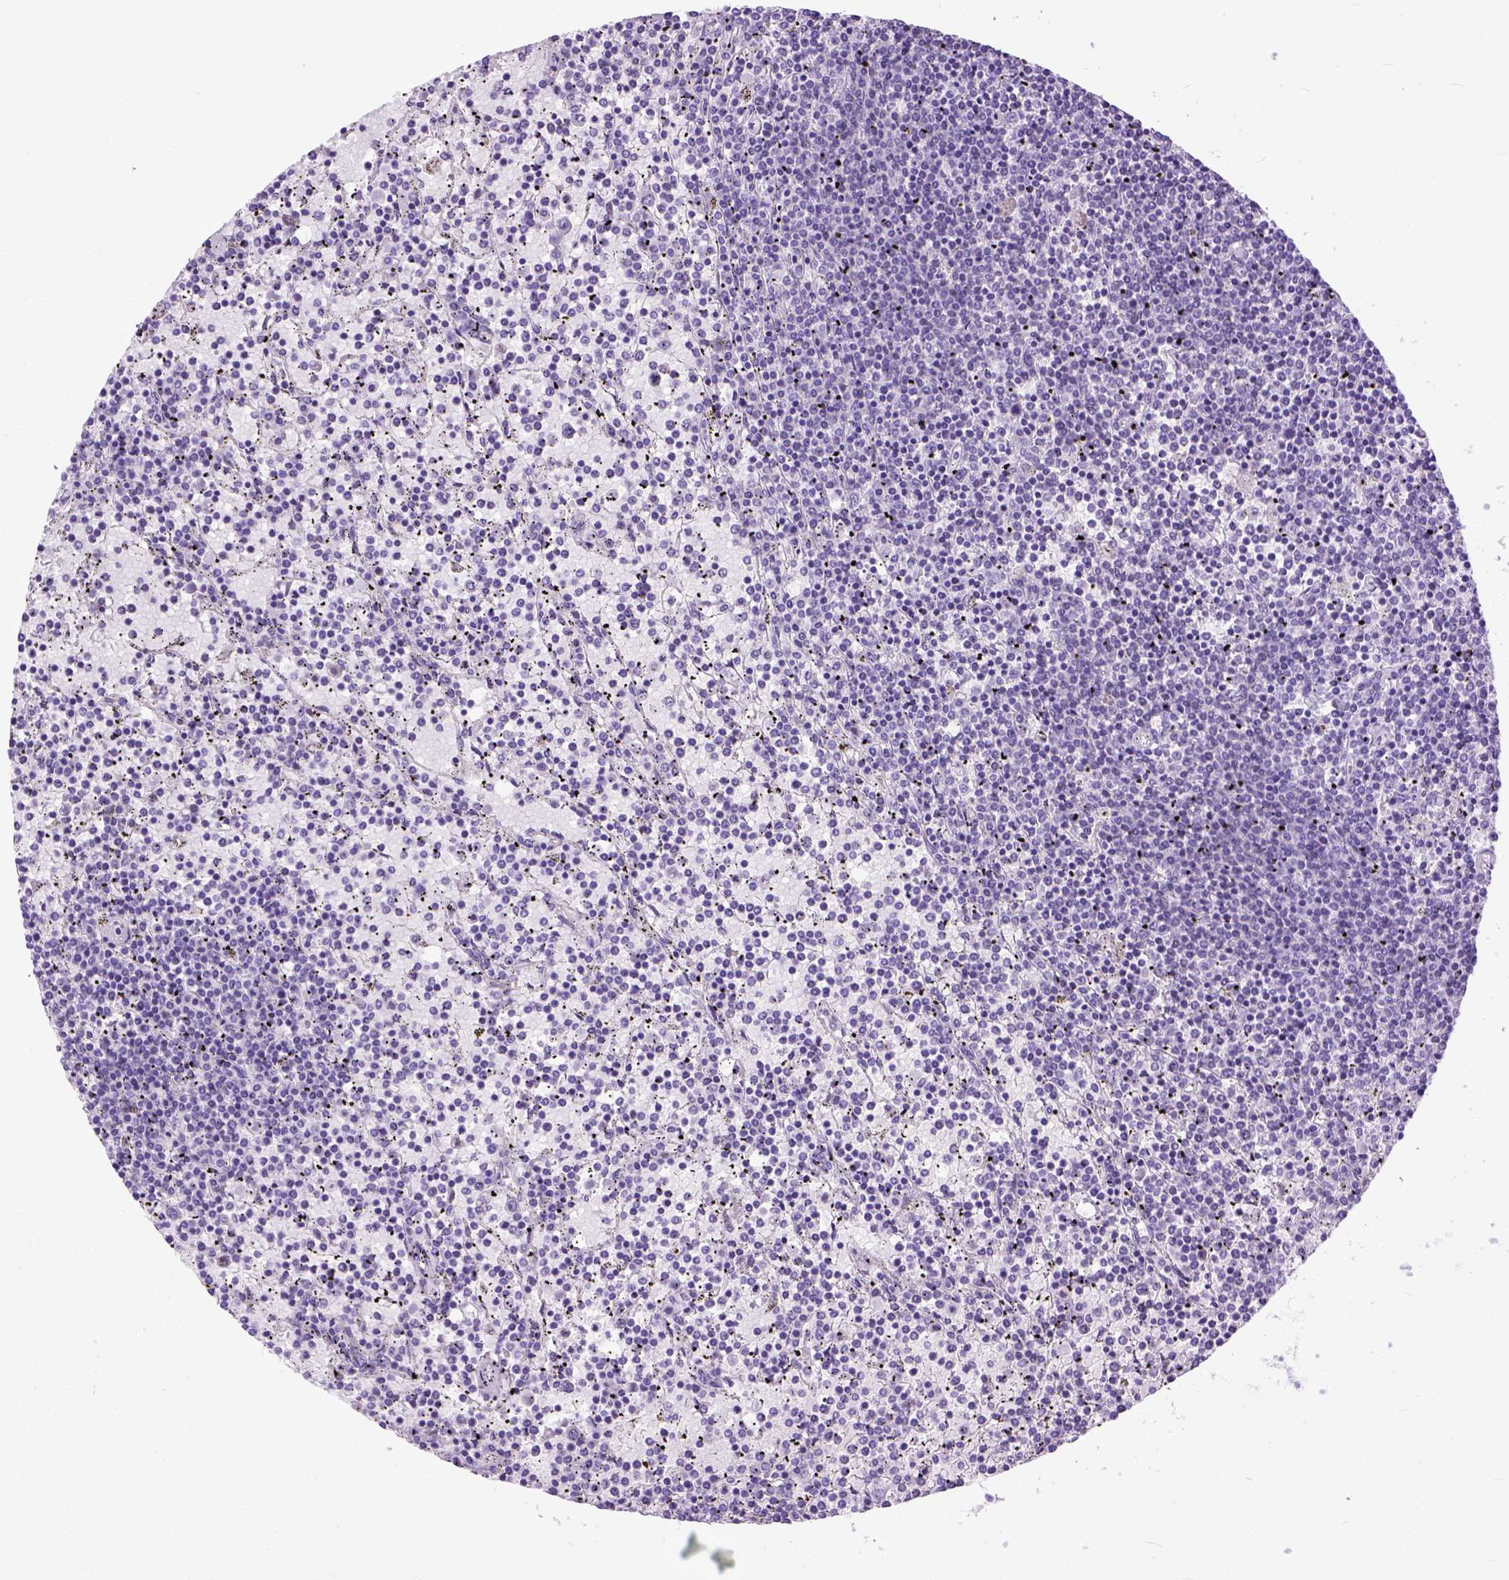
{"staining": {"intensity": "negative", "quantity": "none", "location": "none"}, "tissue": "lymphoma", "cell_type": "Tumor cells", "image_type": "cancer", "snomed": [{"axis": "morphology", "description": "Malignant lymphoma, non-Hodgkin's type, Low grade"}, {"axis": "topography", "description": "Spleen"}], "caption": "A photomicrograph of human low-grade malignant lymphoma, non-Hodgkin's type is negative for staining in tumor cells.", "gene": "CRB1", "patient": {"sex": "female", "age": 77}}